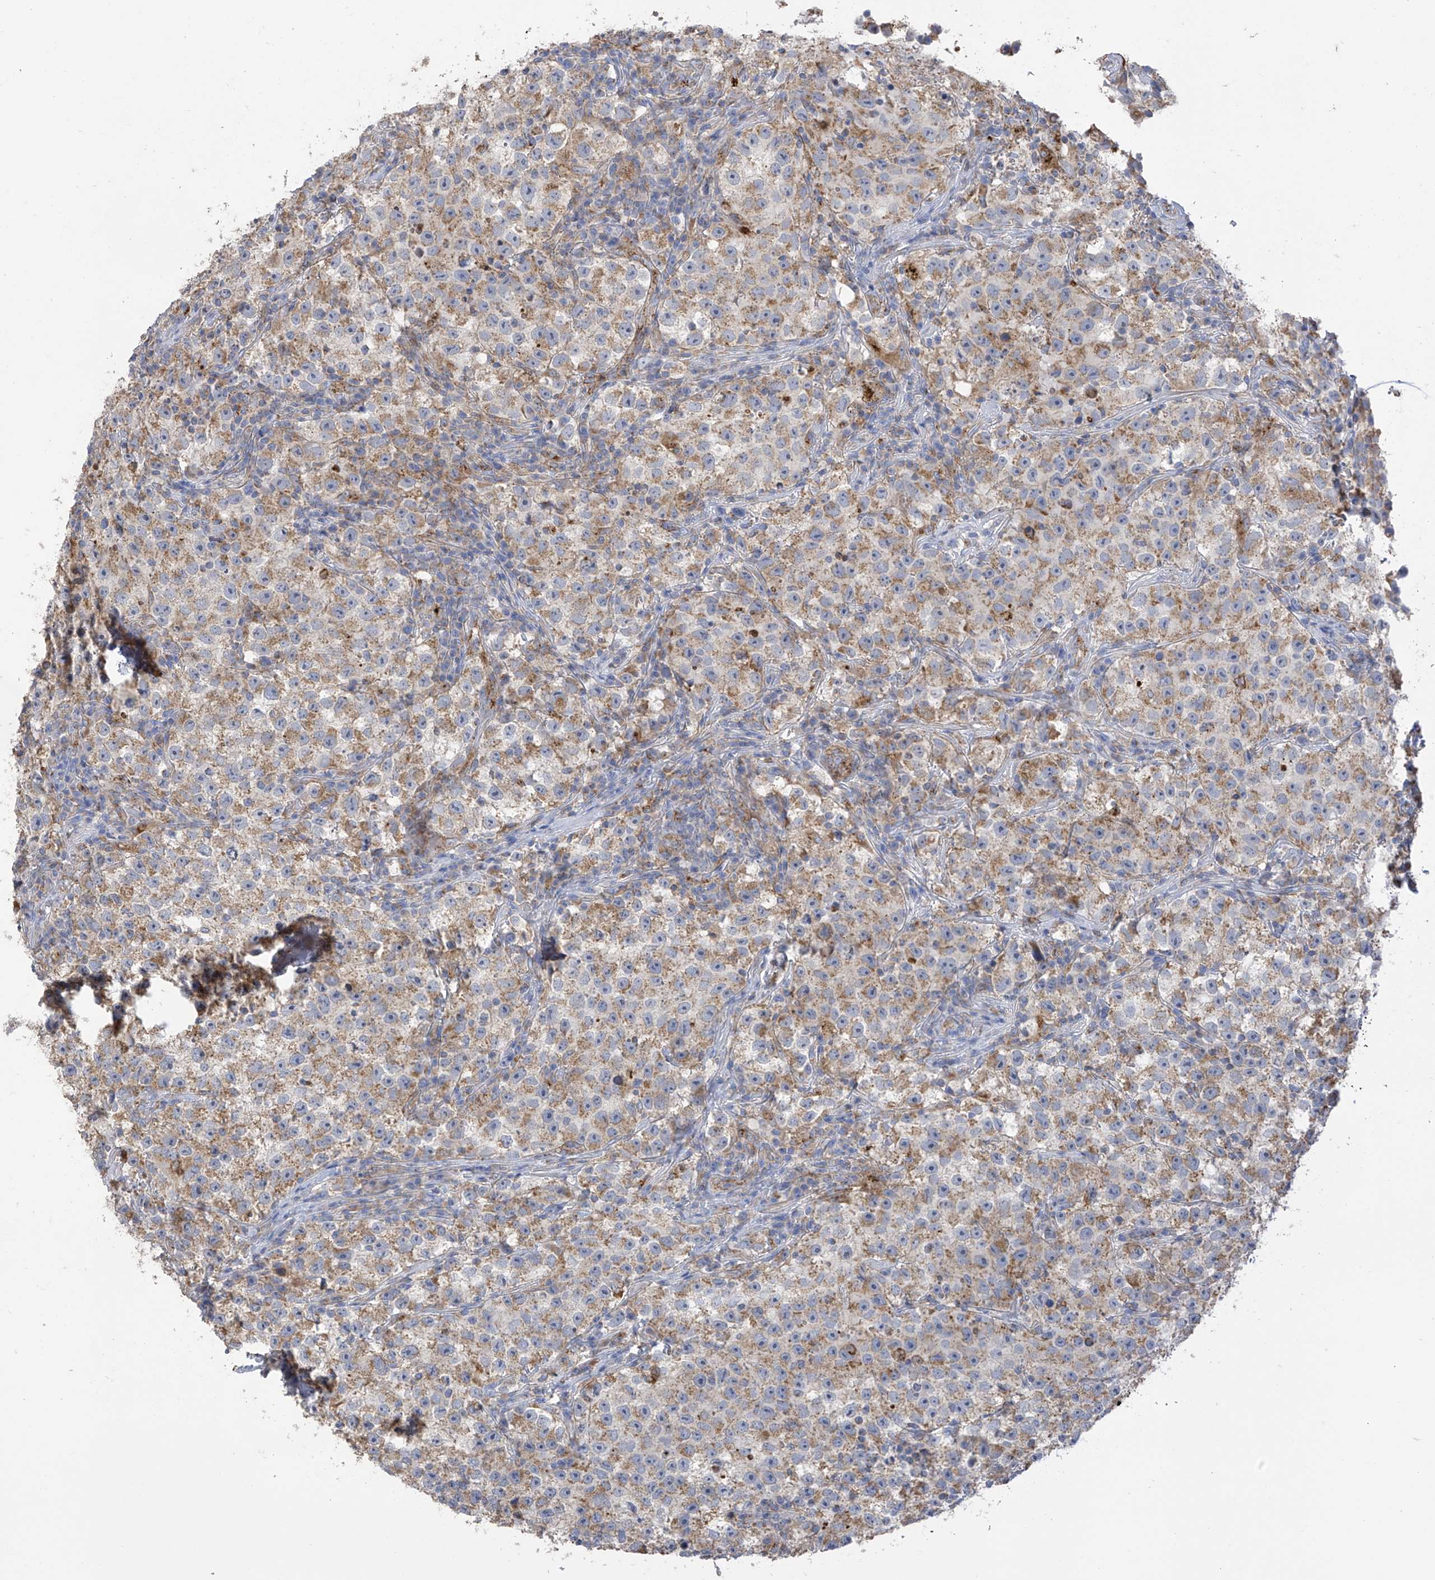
{"staining": {"intensity": "moderate", "quantity": ">75%", "location": "cytoplasmic/membranous"}, "tissue": "testis cancer", "cell_type": "Tumor cells", "image_type": "cancer", "snomed": [{"axis": "morphology", "description": "Seminoma, NOS"}, {"axis": "topography", "description": "Testis"}], "caption": "Tumor cells demonstrate moderate cytoplasmic/membranous staining in approximately >75% of cells in testis cancer.", "gene": "ITM2B", "patient": {"sex": "male", "age": 22}}